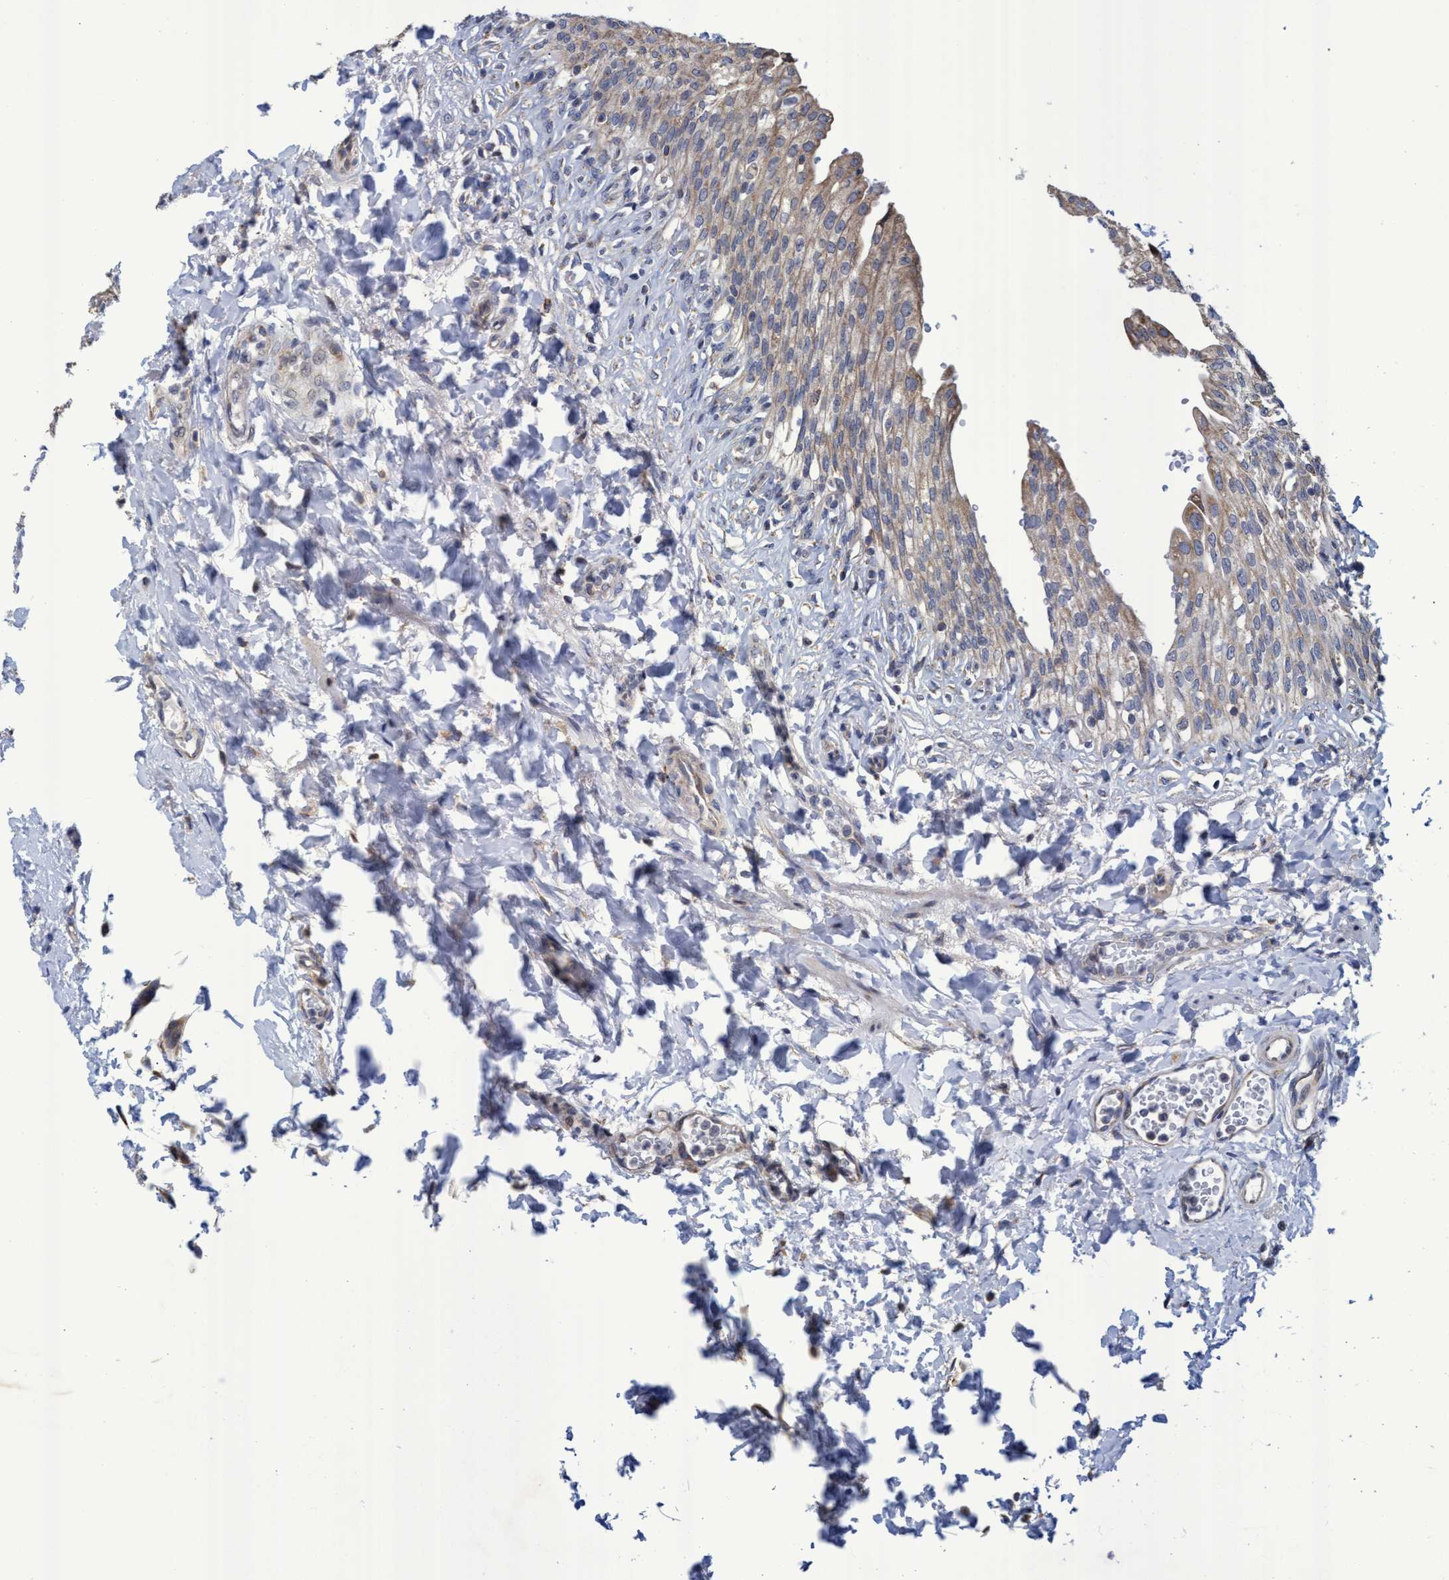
{"staining": {"intensity": "moderate", "quantity": ">75%", "location": "cytoplasmic/membranous"}, "tissue": "urinary bladder", "cell_type": "Urothelial cells", "image_type": "normal", "snomed": [{"axis": "morphology", "description": "Urothelial carcinoma, High grade"}, {"axis": "topography", "description": "Urinary bladder"}], "caption": "Urinary bladder stained with a brown dye shows moderate cytoplasmic/membranous positive staining in approximately >75% of urothelial cells.", "gene": "NAT16", "patient": {"sex": "male", "age": 46}}